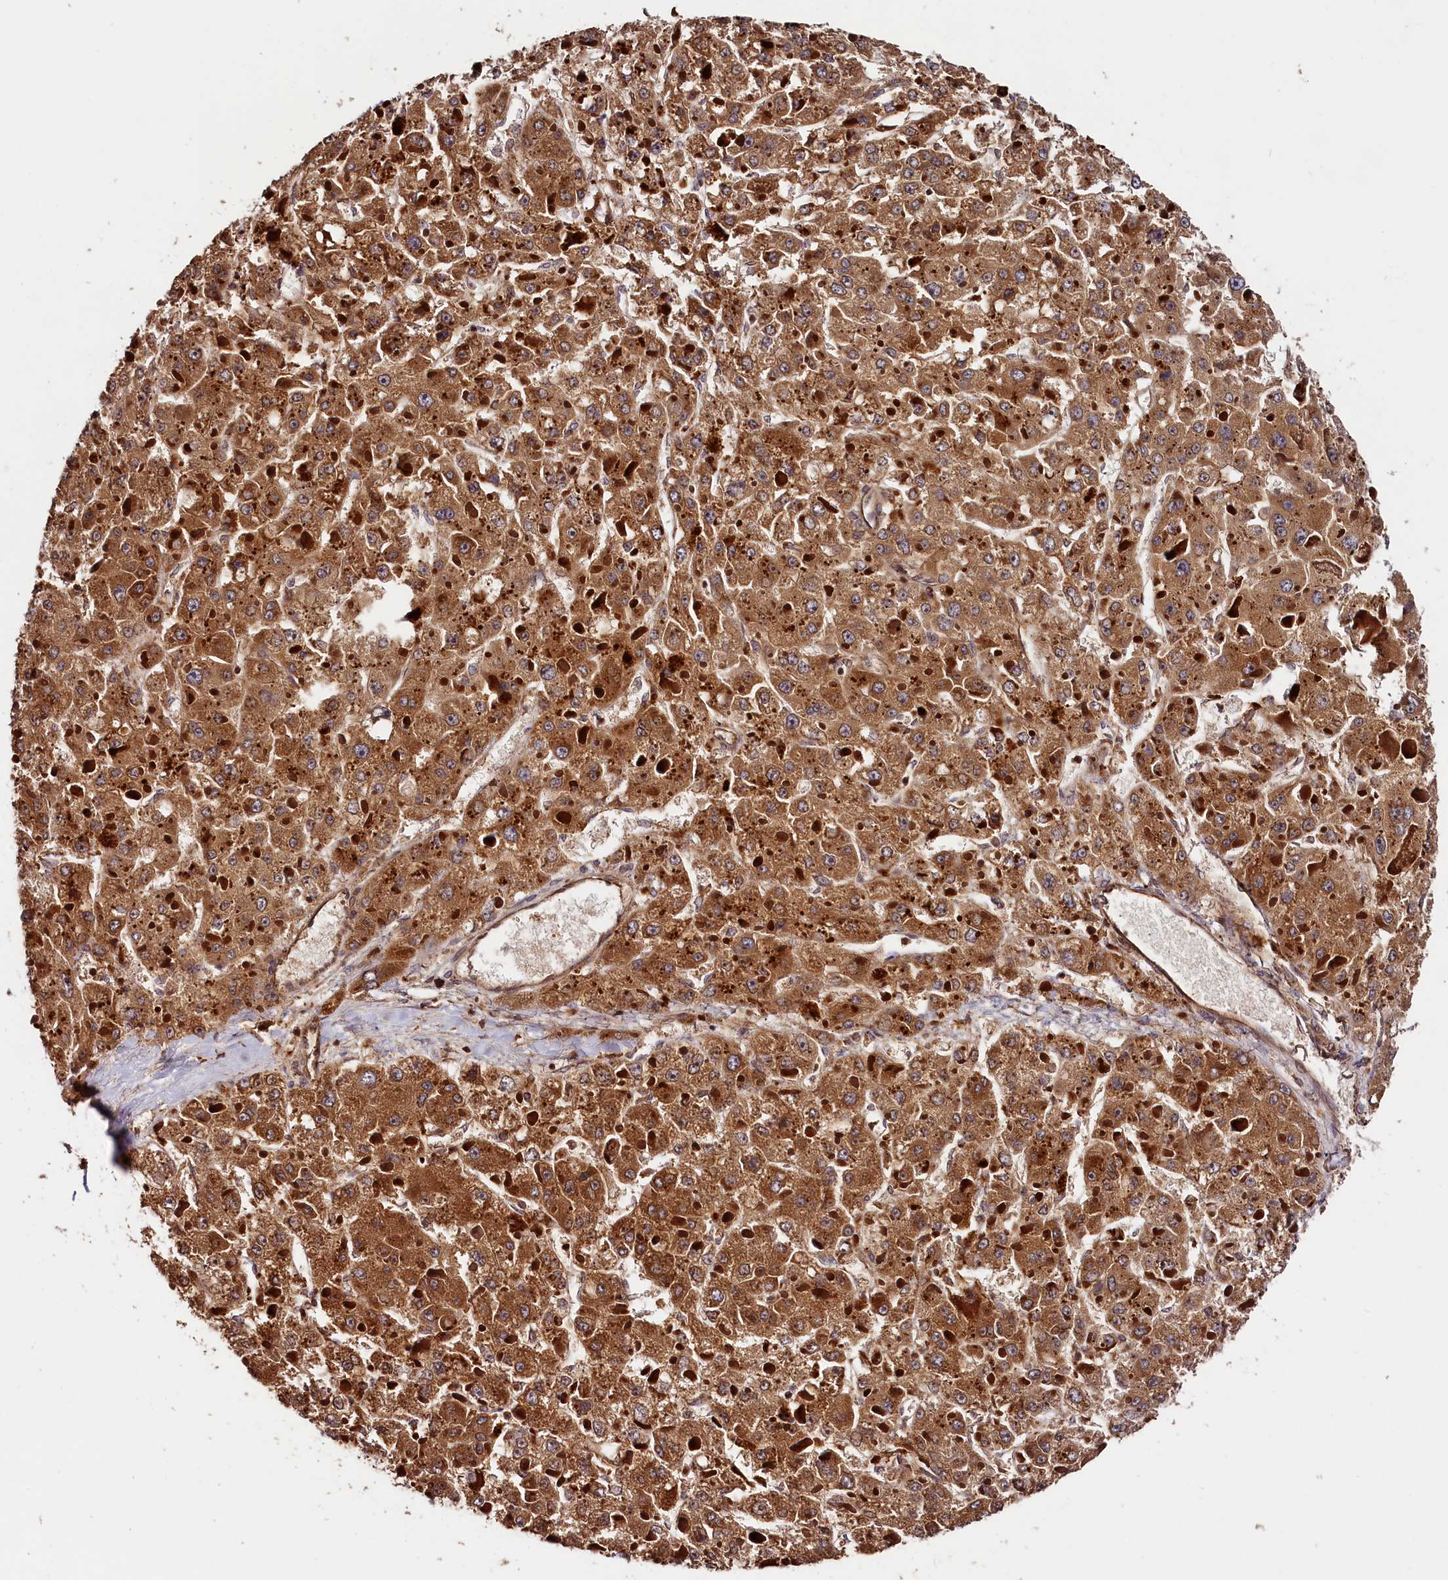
{"staining": {"intensity": "strong", "quantity": ">75%", "location": "cytoplasmic/membranous"}, "tissue": "liver cancer", "cell_type": "Tumor cells", "image_type": "cancer", "snomed": [{"axis": "morphology", "description": "Carcinoma, Hepatocellular, NOS"}, {"axis": "topography", "description": "Liver"}], "caption": "Brown immunohistochemical staining in human liver hepatocellular carcinoma displays strong cytoplasmic/membranous positivity in about >75% of tumor cells.", "gene": "HMOX2", "patient": {"sex": "female", "age": 73}}